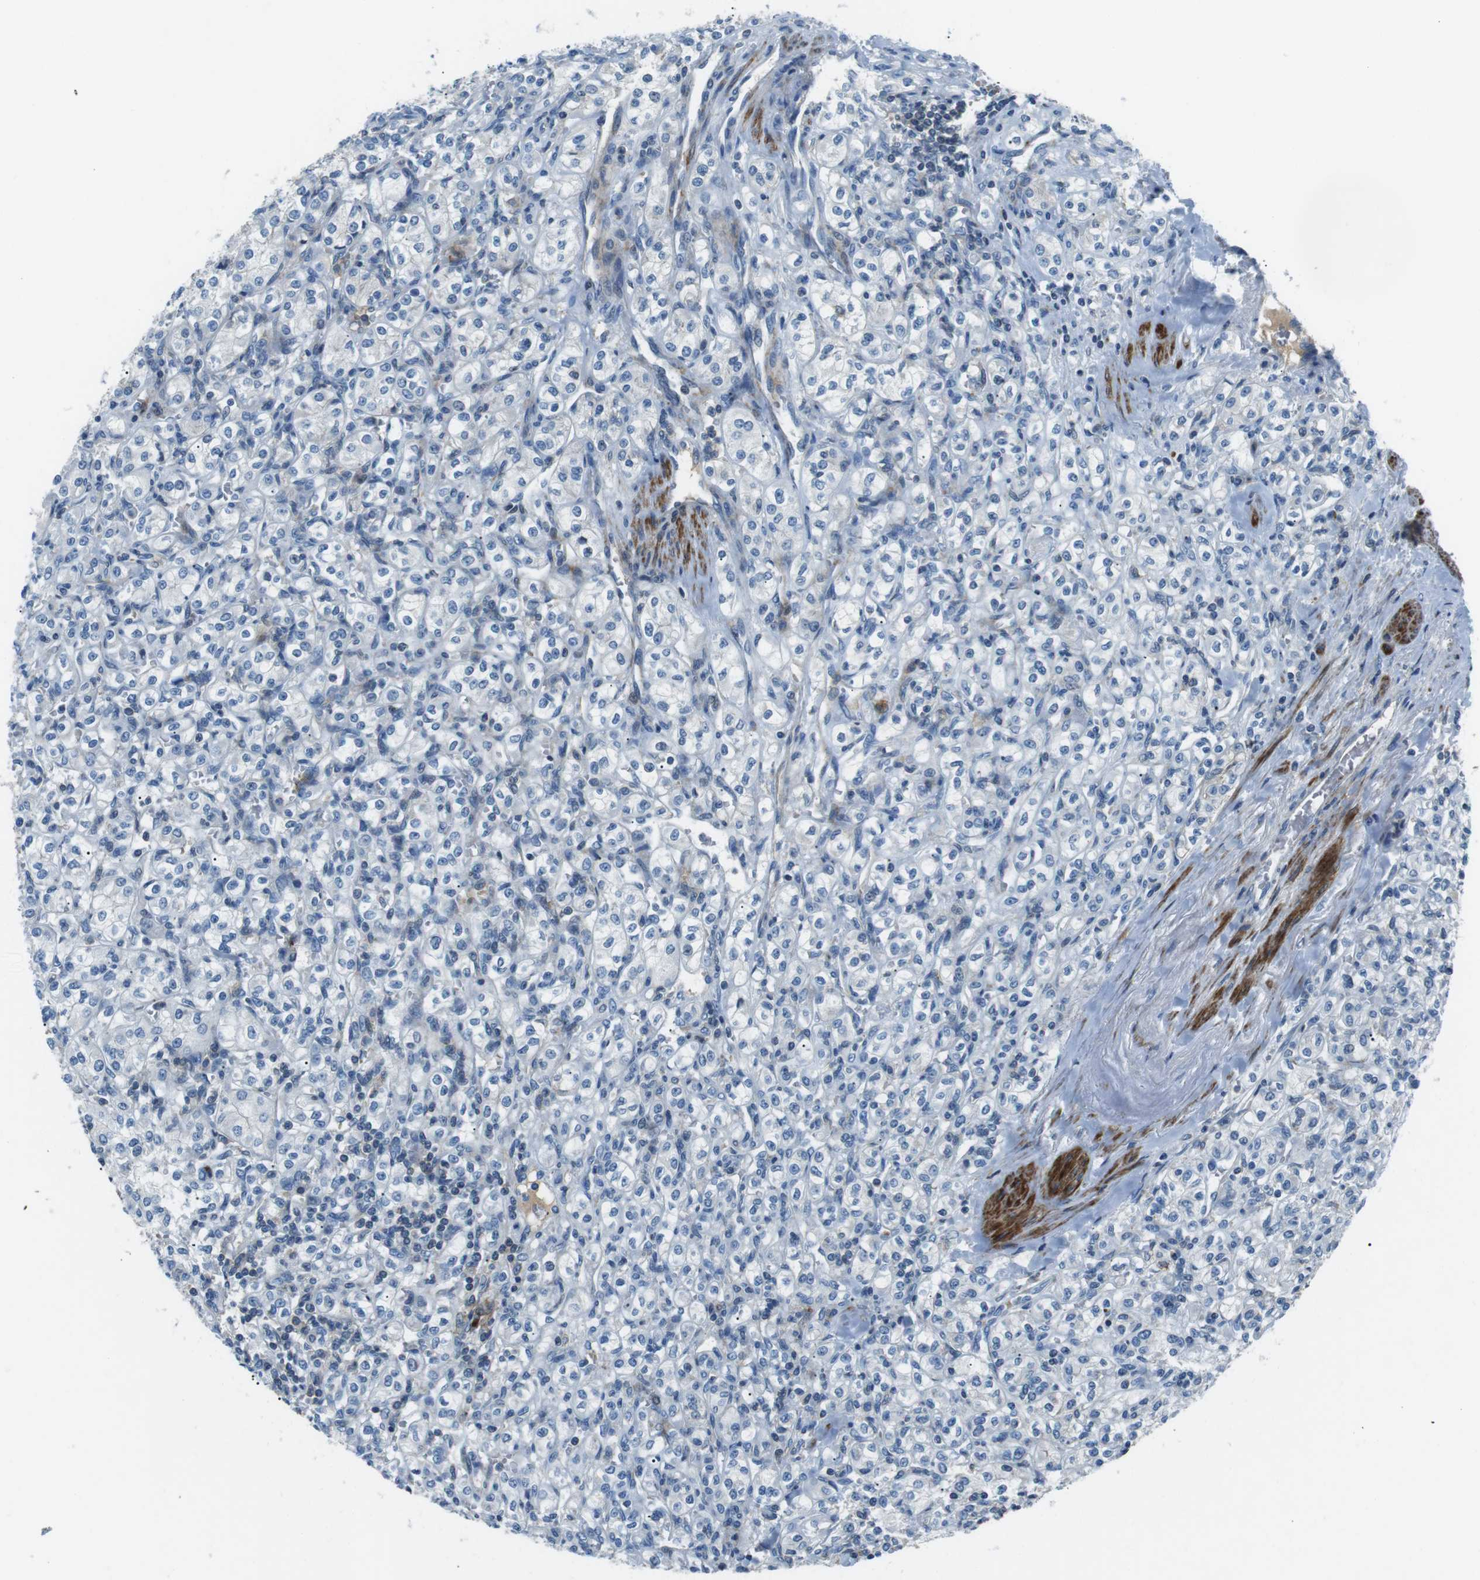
{"staining": {"intensity": "negative", "quantity": "none", "location": "none"}, "tissue": "renal cancer", "cell_type": "Tumor cells", "image_type": "cancer", "snomed": [{"axis": "morphology", "description": "Adenocarcinoma, NOS"}, {"axis": "topography", "description": "Kidney"}], "caption": "Photomicrograph shows no significant protein positivity in tumor cells of renal adenocarcinoma. Brightfield microscopy of IHC stained with DAB (brown) and hematoxylin (blue), captured at high magnification.", "gene": "ARVCF", "patient": {"sex": "male", "age": 77}}